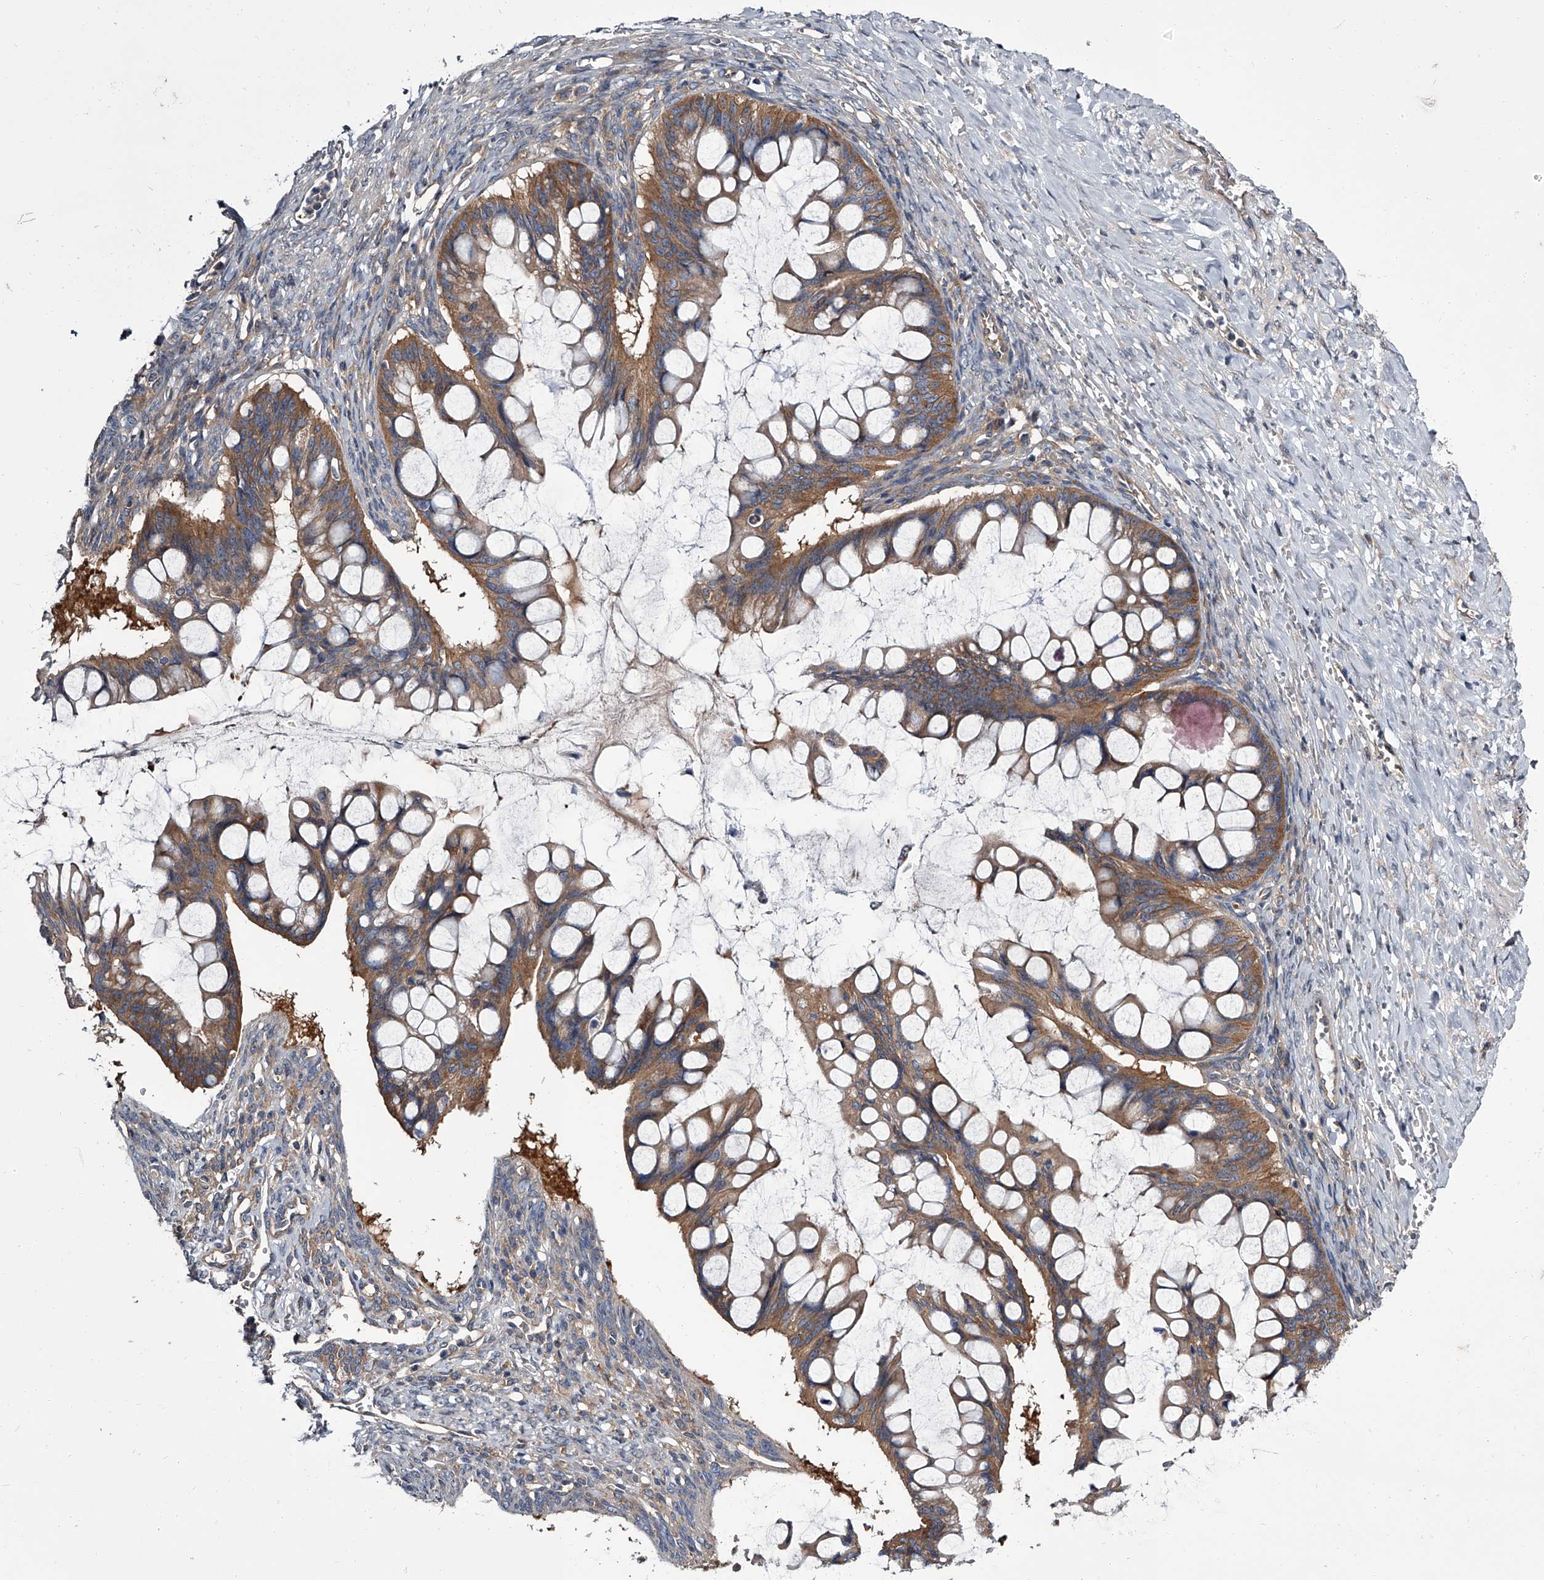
{"staining": {"intensity": "moderate", "quantity": ">75%", "location": "cytoplasmic/membranous"}, "tissue": "ovarian cancer", "cell_type": "Tumor cells", "image_type": "cancer", "snomed": [{"axis": "morphology", "description": "Cystadenocarcinoma, mucinous, NOS"}, {"axis": "topography", "description": "Ovary"}], "caption": "Protein analysis of ovarian mucinous cystadenocarcinoma tissue reveals moderate cytoplasmic/membranous staining in about >75% of tumor cells.", "gene": "GAPVD1", "patient": {"sex": "female", "age": 73}}